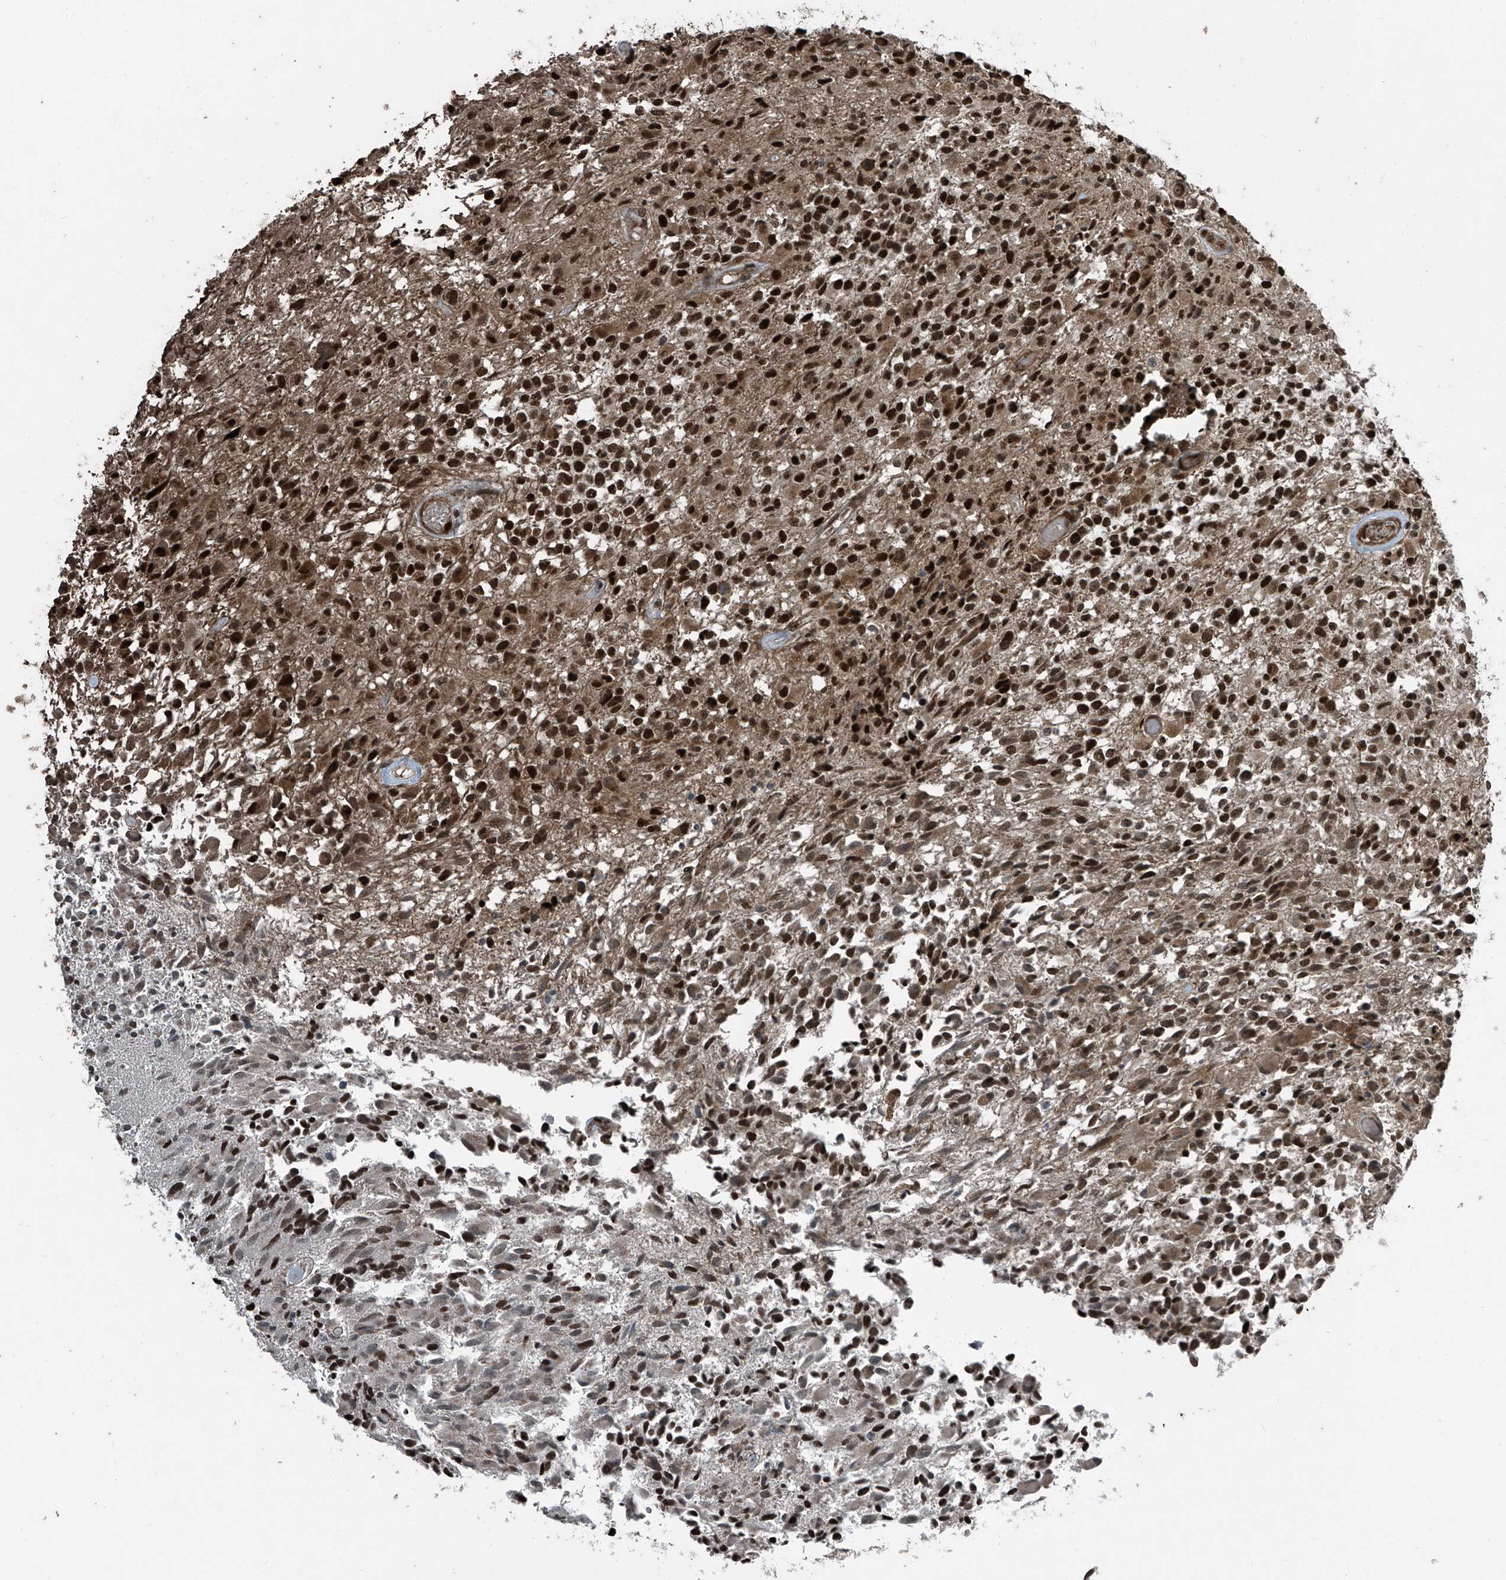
{"staining": {"intensity": "strong", "quantity": ">75%", "location": "nuclear"}, "tissue": "glioma", "cell_type": "Tumor cells", "image_type": "cancer", "snomed": [{"axis": "morphology", "description": "Glioma, malignant, High grade"}, {"axis": "morphology", "description": "Glioblastoma, NOS"}, {"axis": "topography", "description": "Brain"}], "caption": "Protein expression analysis of human glioma reveals strong nuclear staining in approximately >75% of tumor cells.", "gene": "ZNF570", "patient": {"sex": "male", "age": 60}}